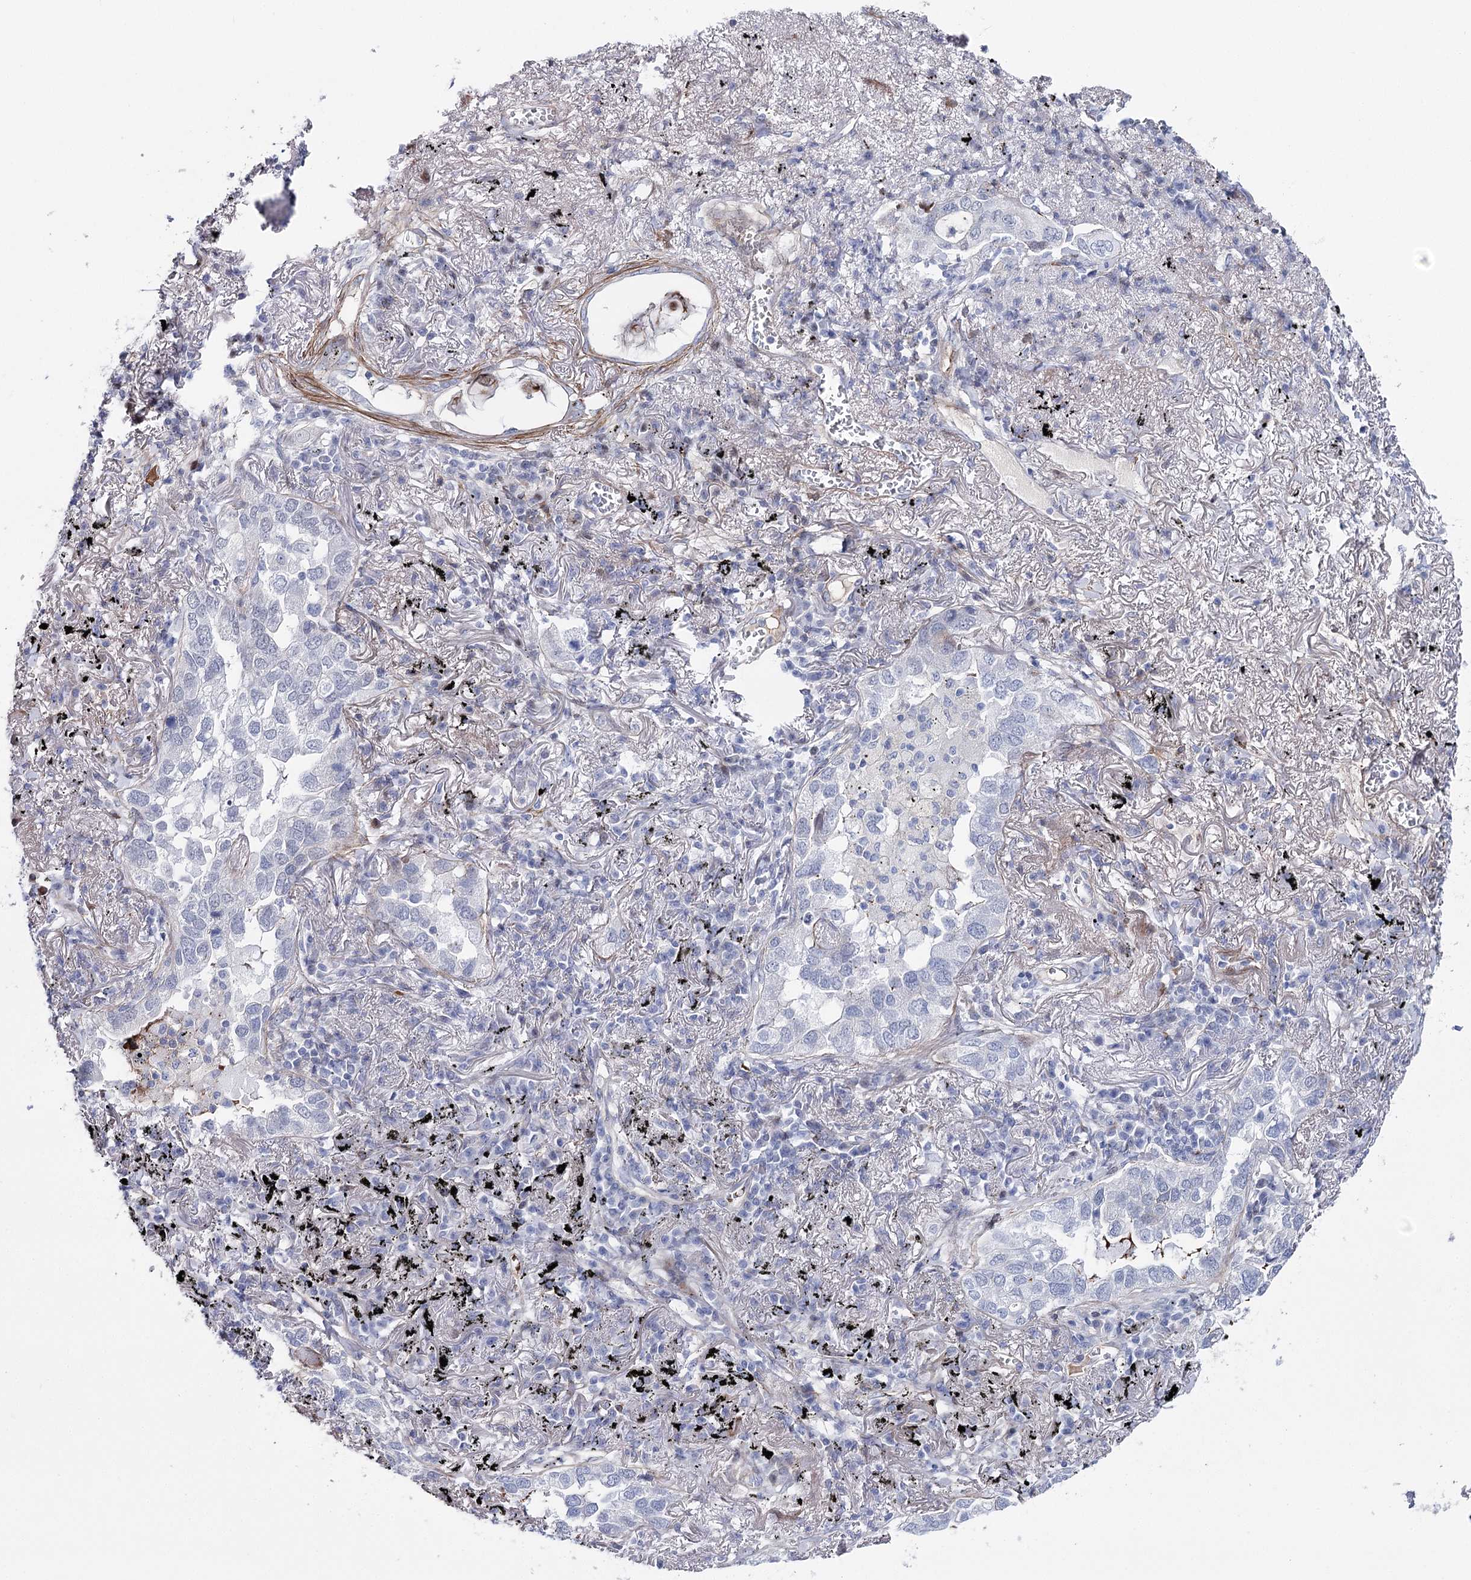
{"staining": {"intensity": "negative", "quantity": "none", "location": "none"}, "tissue": "lung cancer", "cell_type": "Tumor cells", "image_type": "cancer", "snomed": [{"axis": "morphology", "description": "Adenocarcinoma, NOS"}, {"axis": "topography", "description": "Lung"}], "caption": "IHC histopathology image of adenocarcinoma (lung) stained for a protein (brown), which reveals no positivity in tumor cells.", "gene": "ANKRD23", "patient": {"sex": "male", "age": 65}}